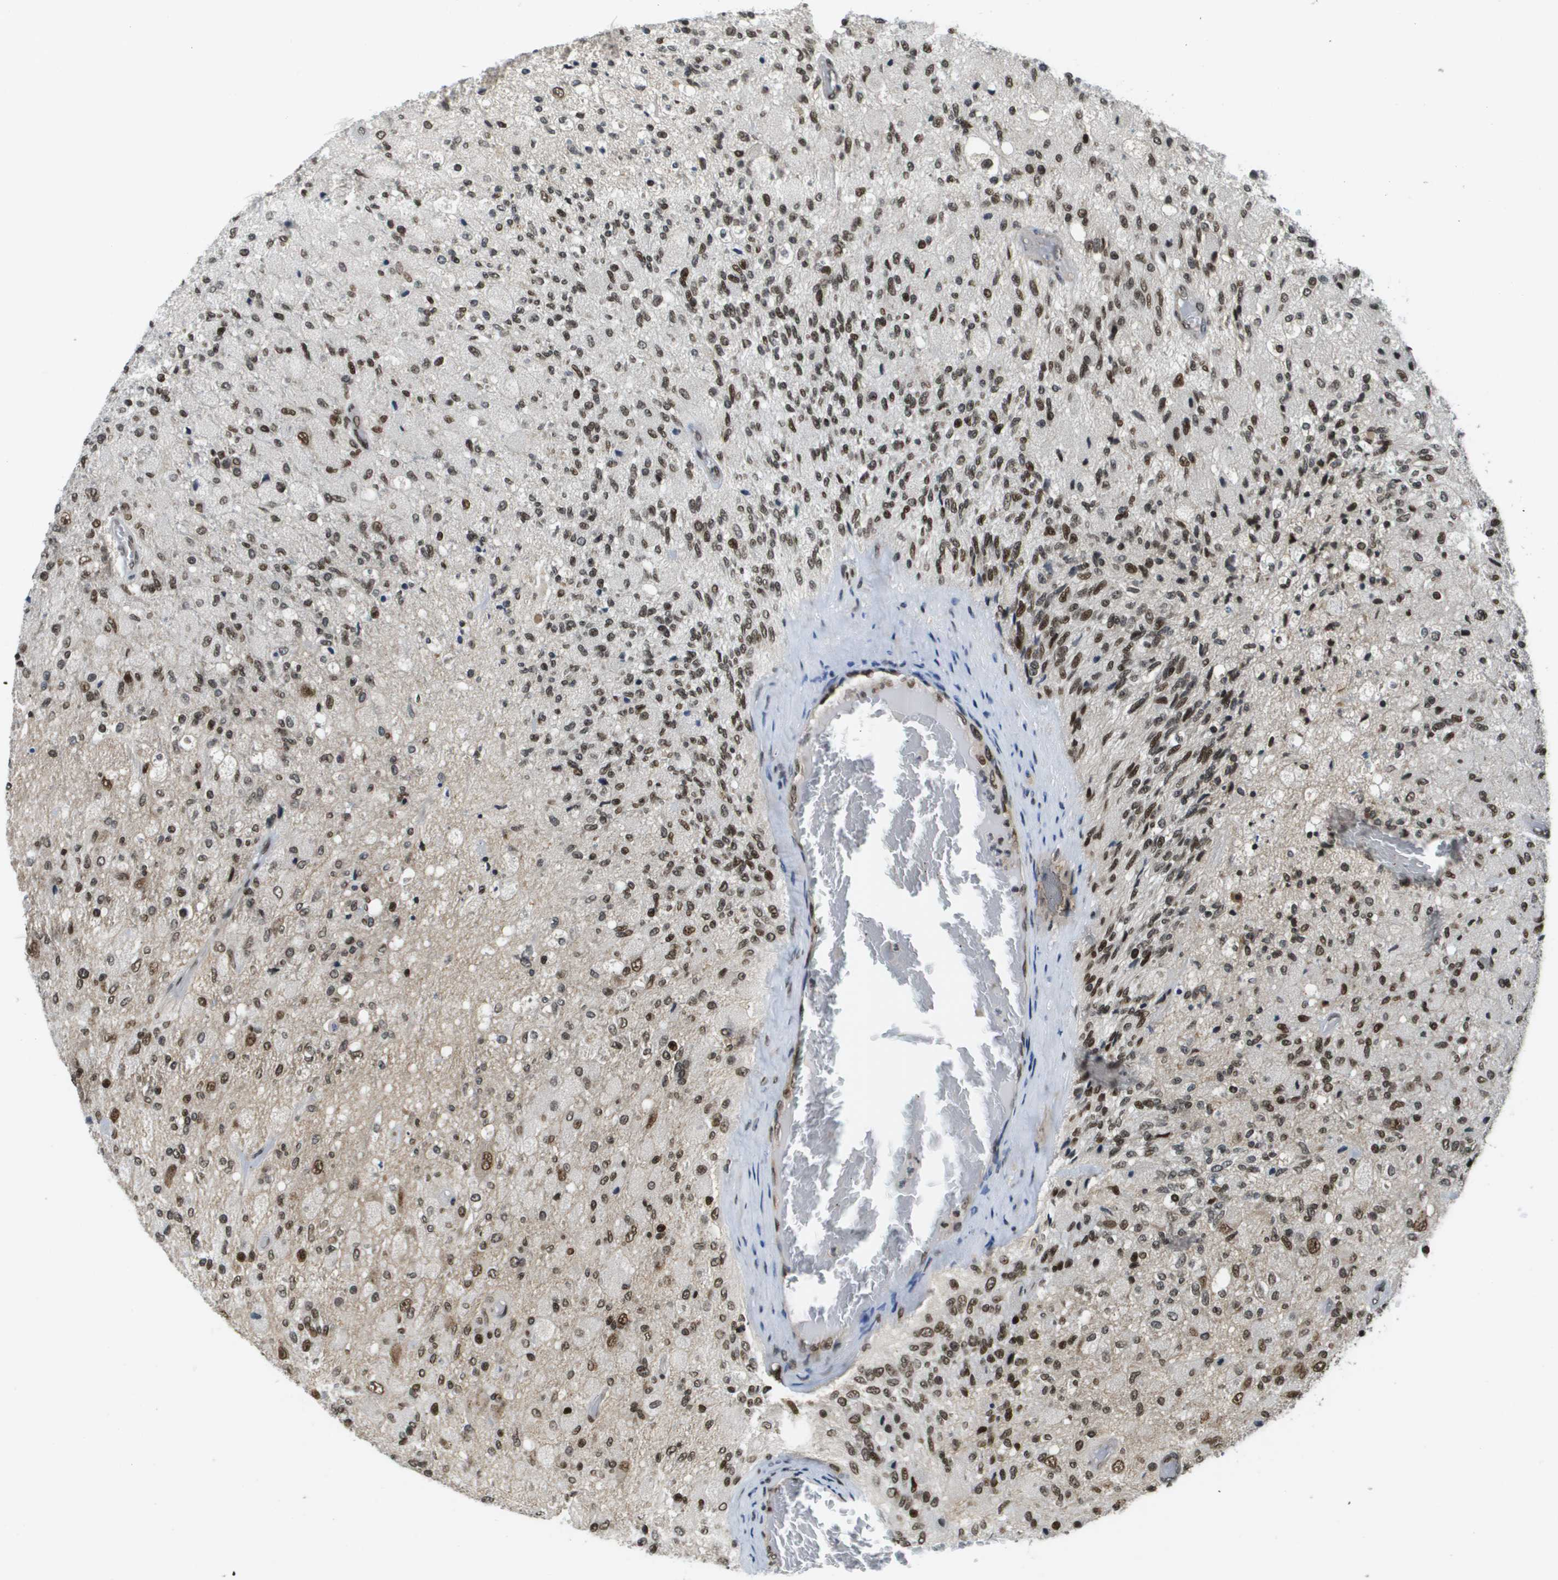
{"staining": {"intensity": "strong", "quantity": ">75%", "location": "nuclear"}, "tissue": "glioma", "cell_type": "Tumor cells", "image_type": "cancer", "snomed": [{"axis": "morphology", "description": "Normal tissue, NOS"}, {"axis": "morphology", "description": "Glioma, malignant, High grade"}, {"axis": "topography", "description": "Cerebral cortex"}], "caption": "A micrograph showing strong nuclear staining in about >75% of tumor cells in malignant glioma (high-grade), as visualized by brown immunohistochemical staining.", "gene": "RECQL4", "patient": {"sex": "male", "age": 77}}